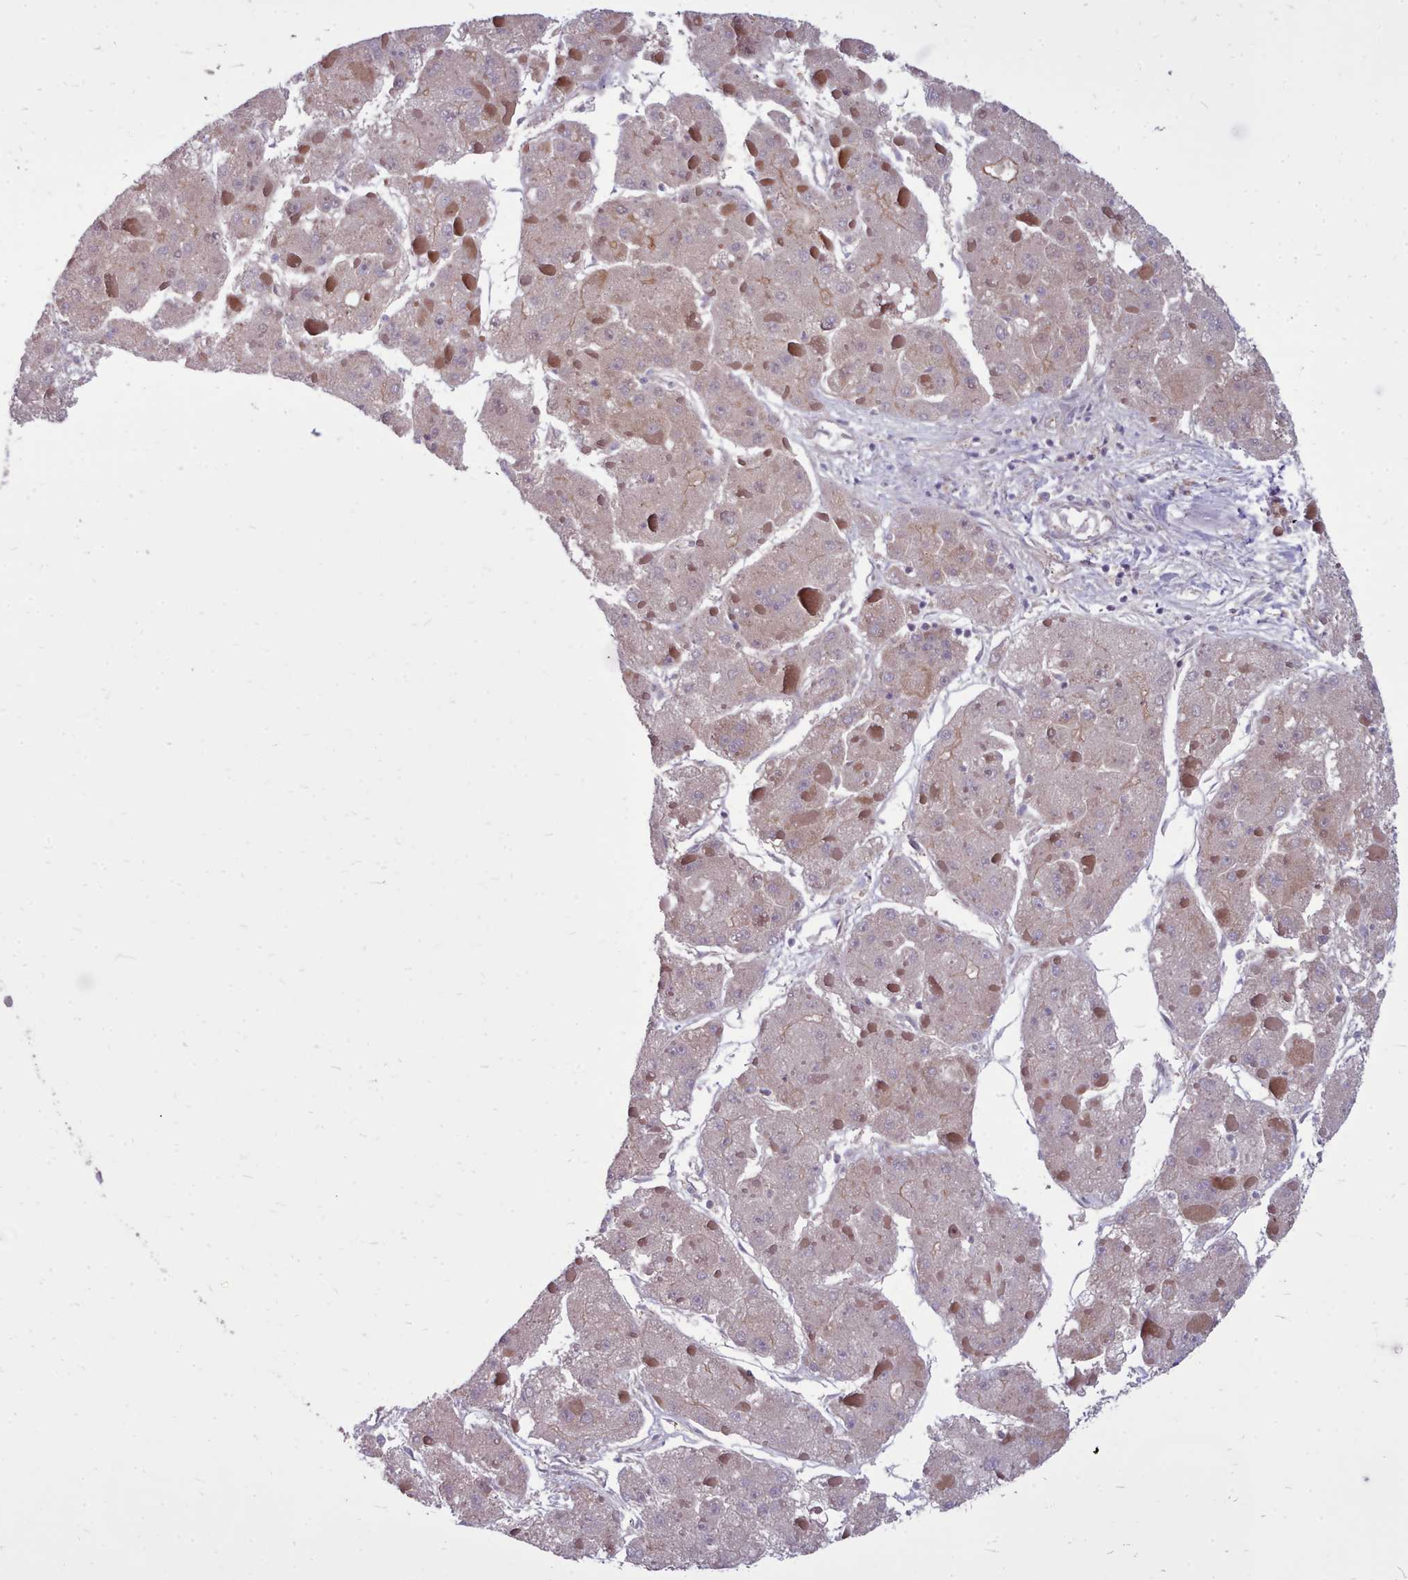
{"staining": {"intensity": "weak", "quantity": "<25%", "location": "cytoplasmic/membranous"}, "tissue": "liver cancer", "cell_type": "Tumor cells", "image_type": "cancer", "snomed": [{"axis": "morphology", "description": "Carcinoma, Hepatocellular, NOS"}, {"axis": "topography", "description": "Liver"}], "caption": "A photomicrograph of human hepatocellular carcinoma (liver) is negative for staining in tumor cells.", "gene": "AHCY", "patient": {"sex": "female", "age": 73}}